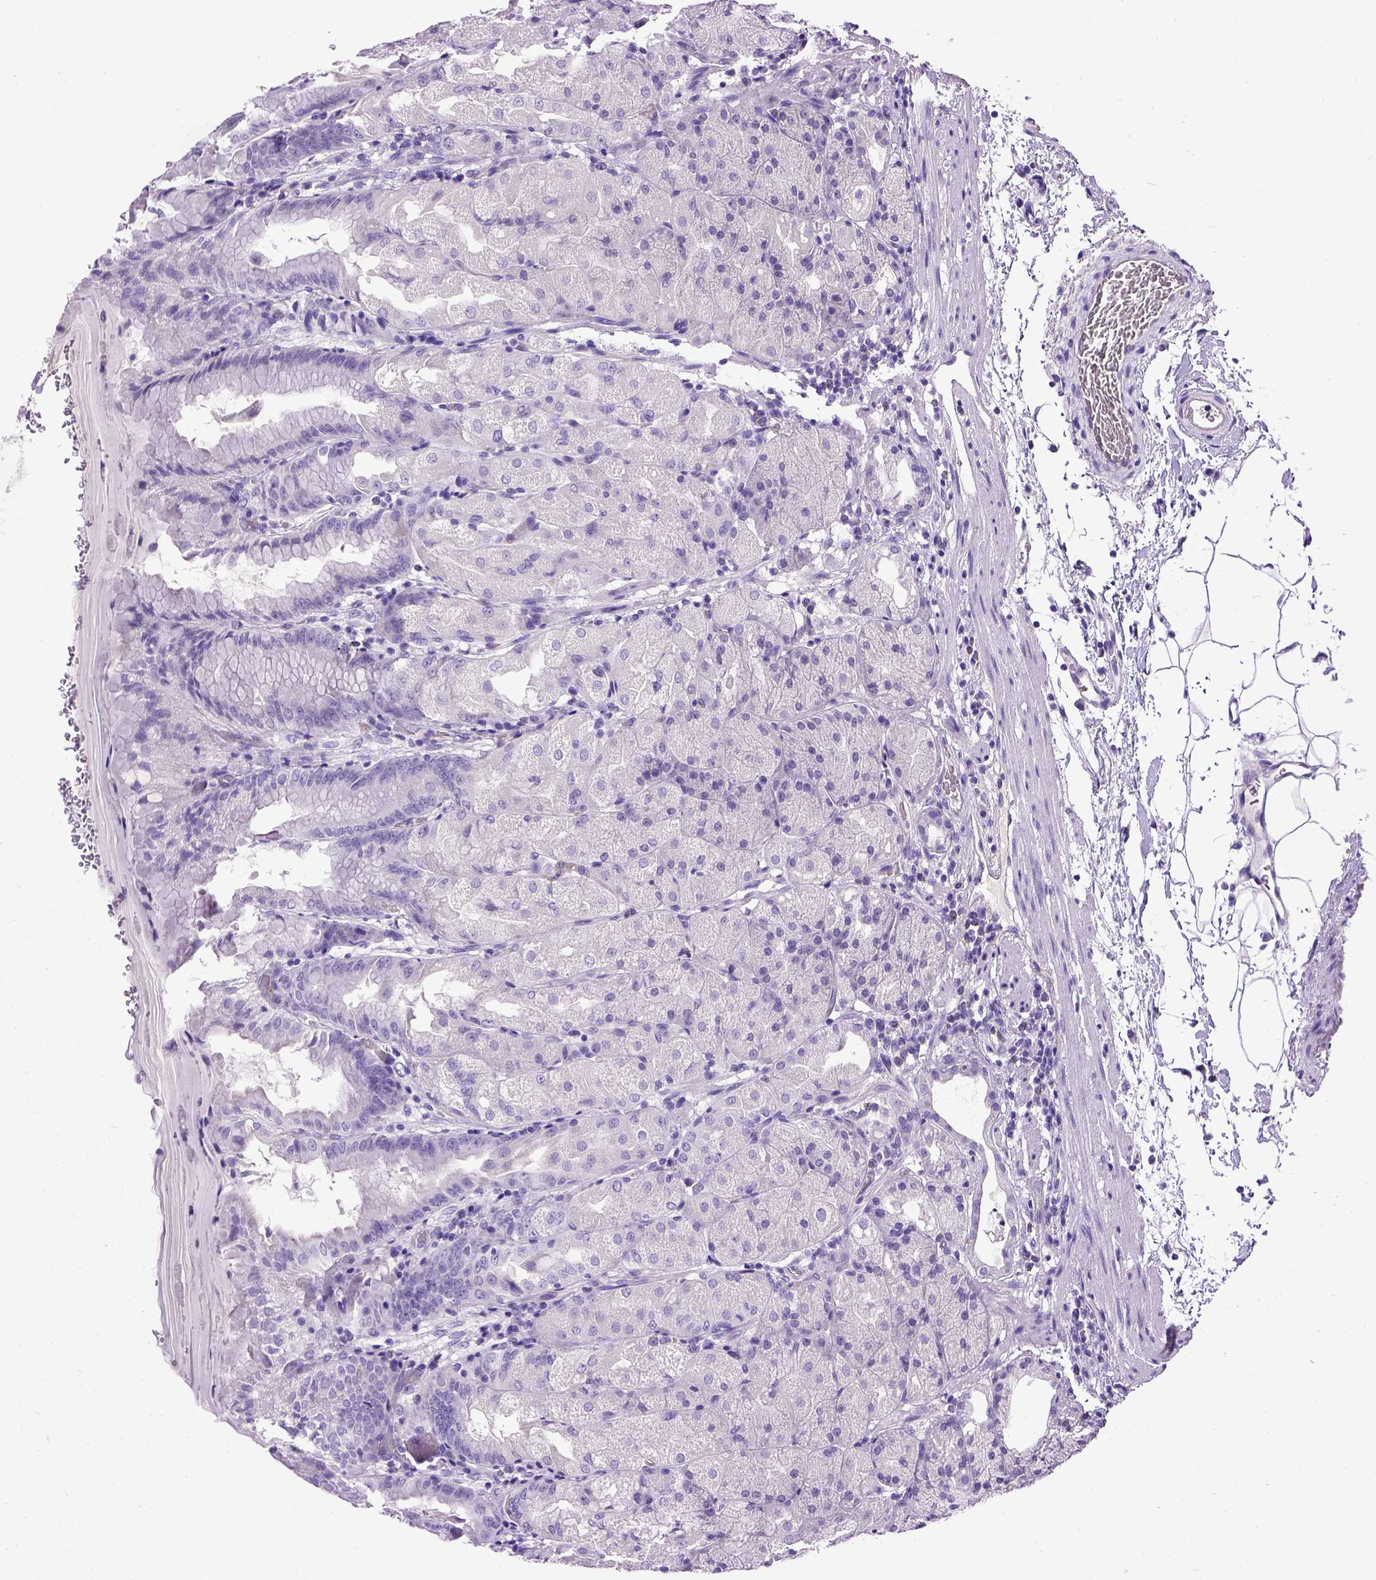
{"staining": {"intensity": "negative", "quantity": "none", "location": "none"}, "tissue": "stomach", "cell_type": "Glandular cells", "image_type": "normal", "snomed": [{"axis": "morphology", "description": "Normal tissue, NOS"}, {"axis": "topography", "description": "Stomach, upper"}, {"axis": "topography", "description": "Stomach"}, {"axis": "topography", "description": "Stomach, lower"}], "caption": "The image shows no staining of glandular cells in benign stomach.", "gene": "ENG", "patient": {"sex": "male", "age": 62}}